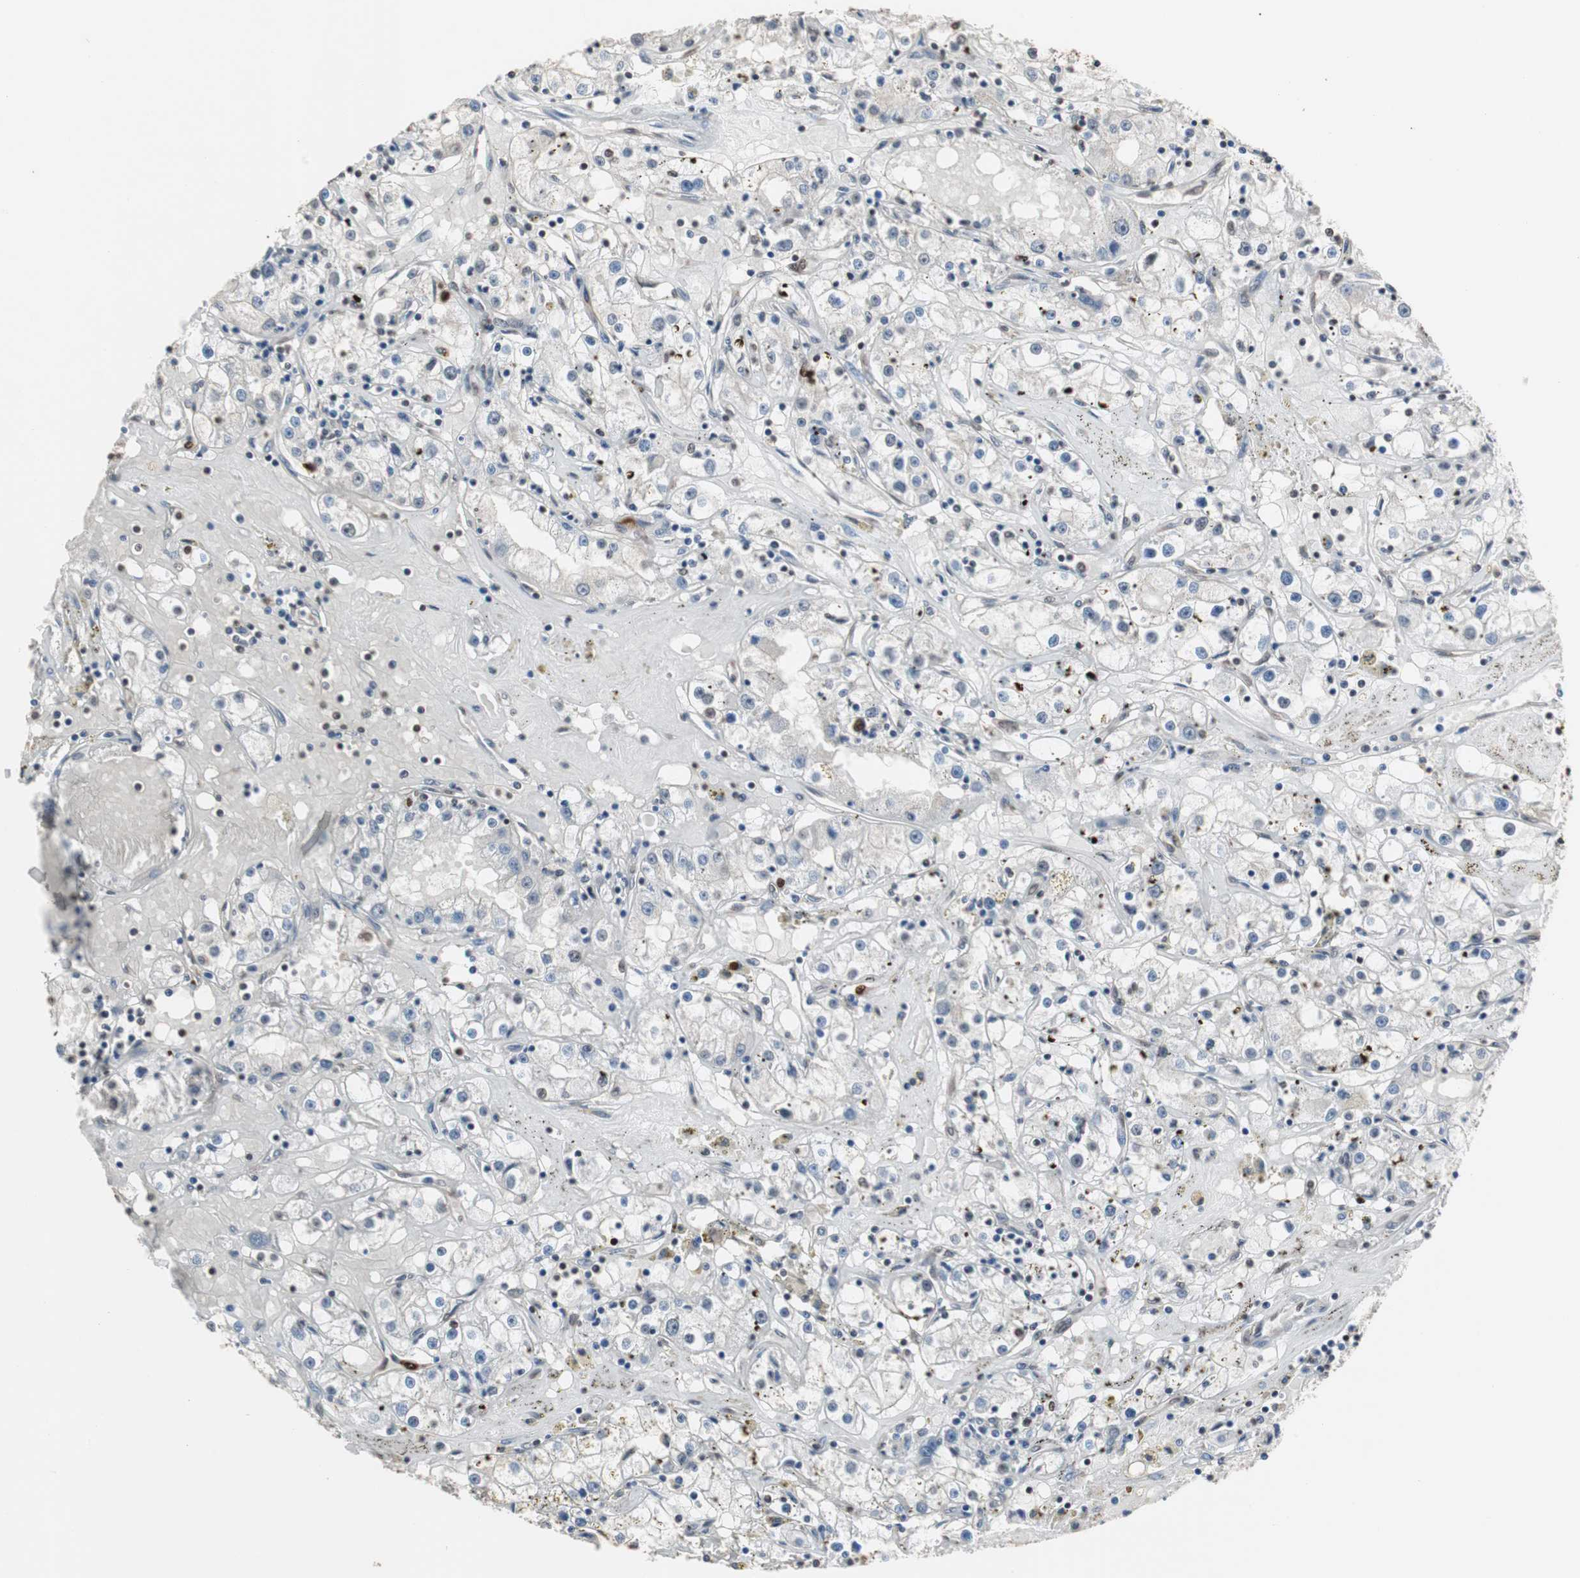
{"staining": {"intensity": "weak", "quantity": "<25%", "location": "nuclear"}, "tissue": "renal cancer", "cell_type": "Tumor cells", "image_type": "cancer", "snomed": [{"axis": "morphology", "description": "Adenocarcinoma, NOS"}, {"axis": "topography", "description": "Kidney"}], "caption": "A high-resolution image shows immunohistochemistry (IHC) staining of renal cancer (adenocarcinoma), which displays no significant positivity in tumor cells.", "gene": "TOP2A", "patient": {"sex": "male", "age": 56}}